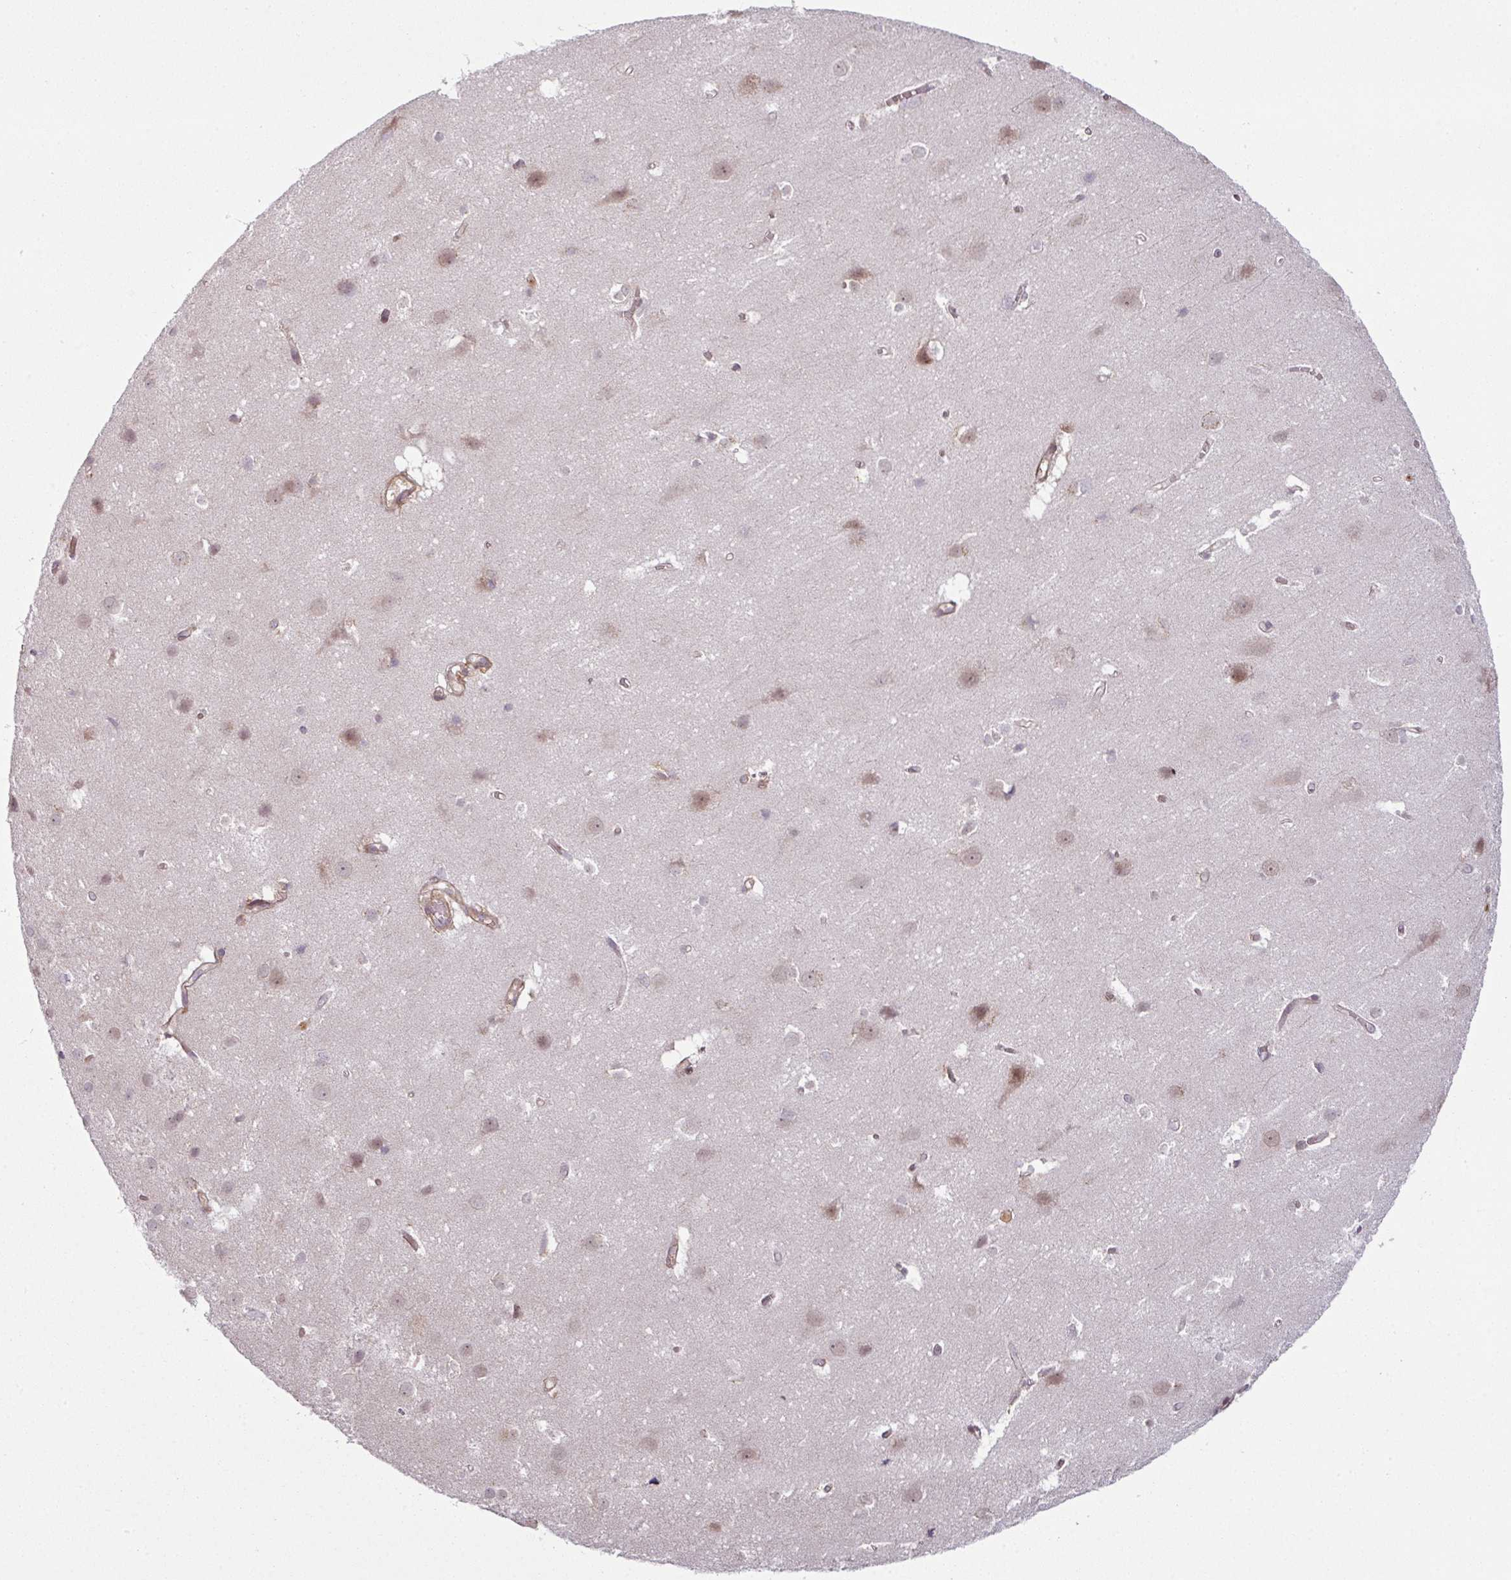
{"staining": {"intensity": "moderate", "quantity": "25%-75%", "location": "cytoplasmic/membranous"}, "tissue": "cerebral cortex", "cell_type": "Endothelial cells", "image_type": "normal", "snomed": [{"axis": "morphology", "description": "Normal tissue, NOS"}, {"axis": "topography", "description": "Cerebral cortex"}], "caption": "This histopathology image shows immunohistochemistry (IHC) staining of unremarkable cerebral cortex, with medium moderate cytoplasmic/membranous positivity in about 25%-75% of endothelial cells.", "gene": "ATAT1", "patient": {"sex": "male", "age": 37}}